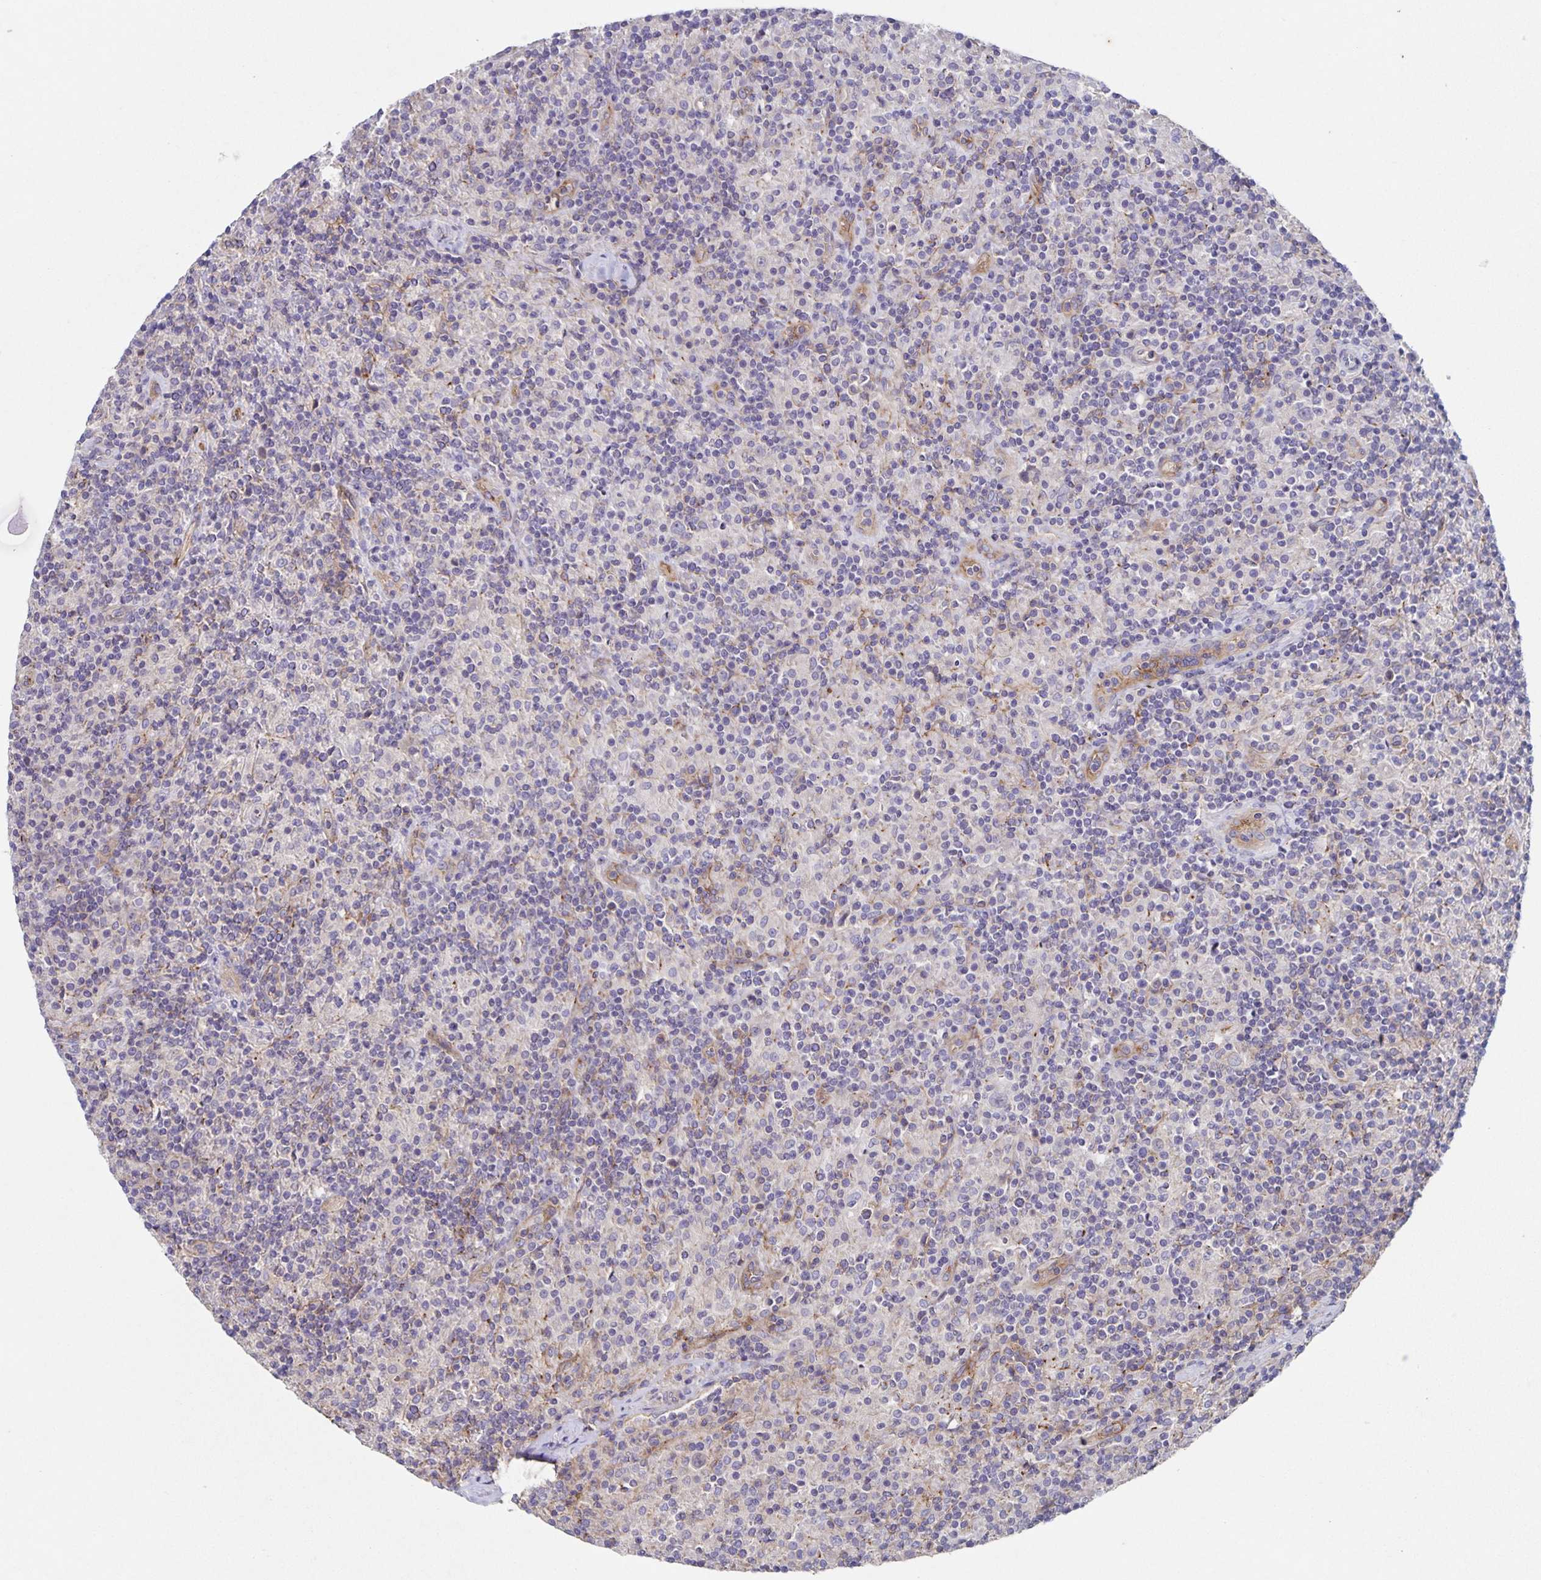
{"staining": {"intensity": "negative", "quantity": "none", "location": "none"}, "tissue": "lymphoma", "cell_type": "Tumor cells", "image_type": "cancer", "snomed": [{"axis": "morphology", "description": "Hodgkin's disease, NOS"}, {"axis": "topography", "description": "Lymph node"}], "caption": "A histopathology image of human lymphoma is negative for staining in tumor cells.", "gene": "ITGA2", "patient": {"sex": "male", "age": 70}}